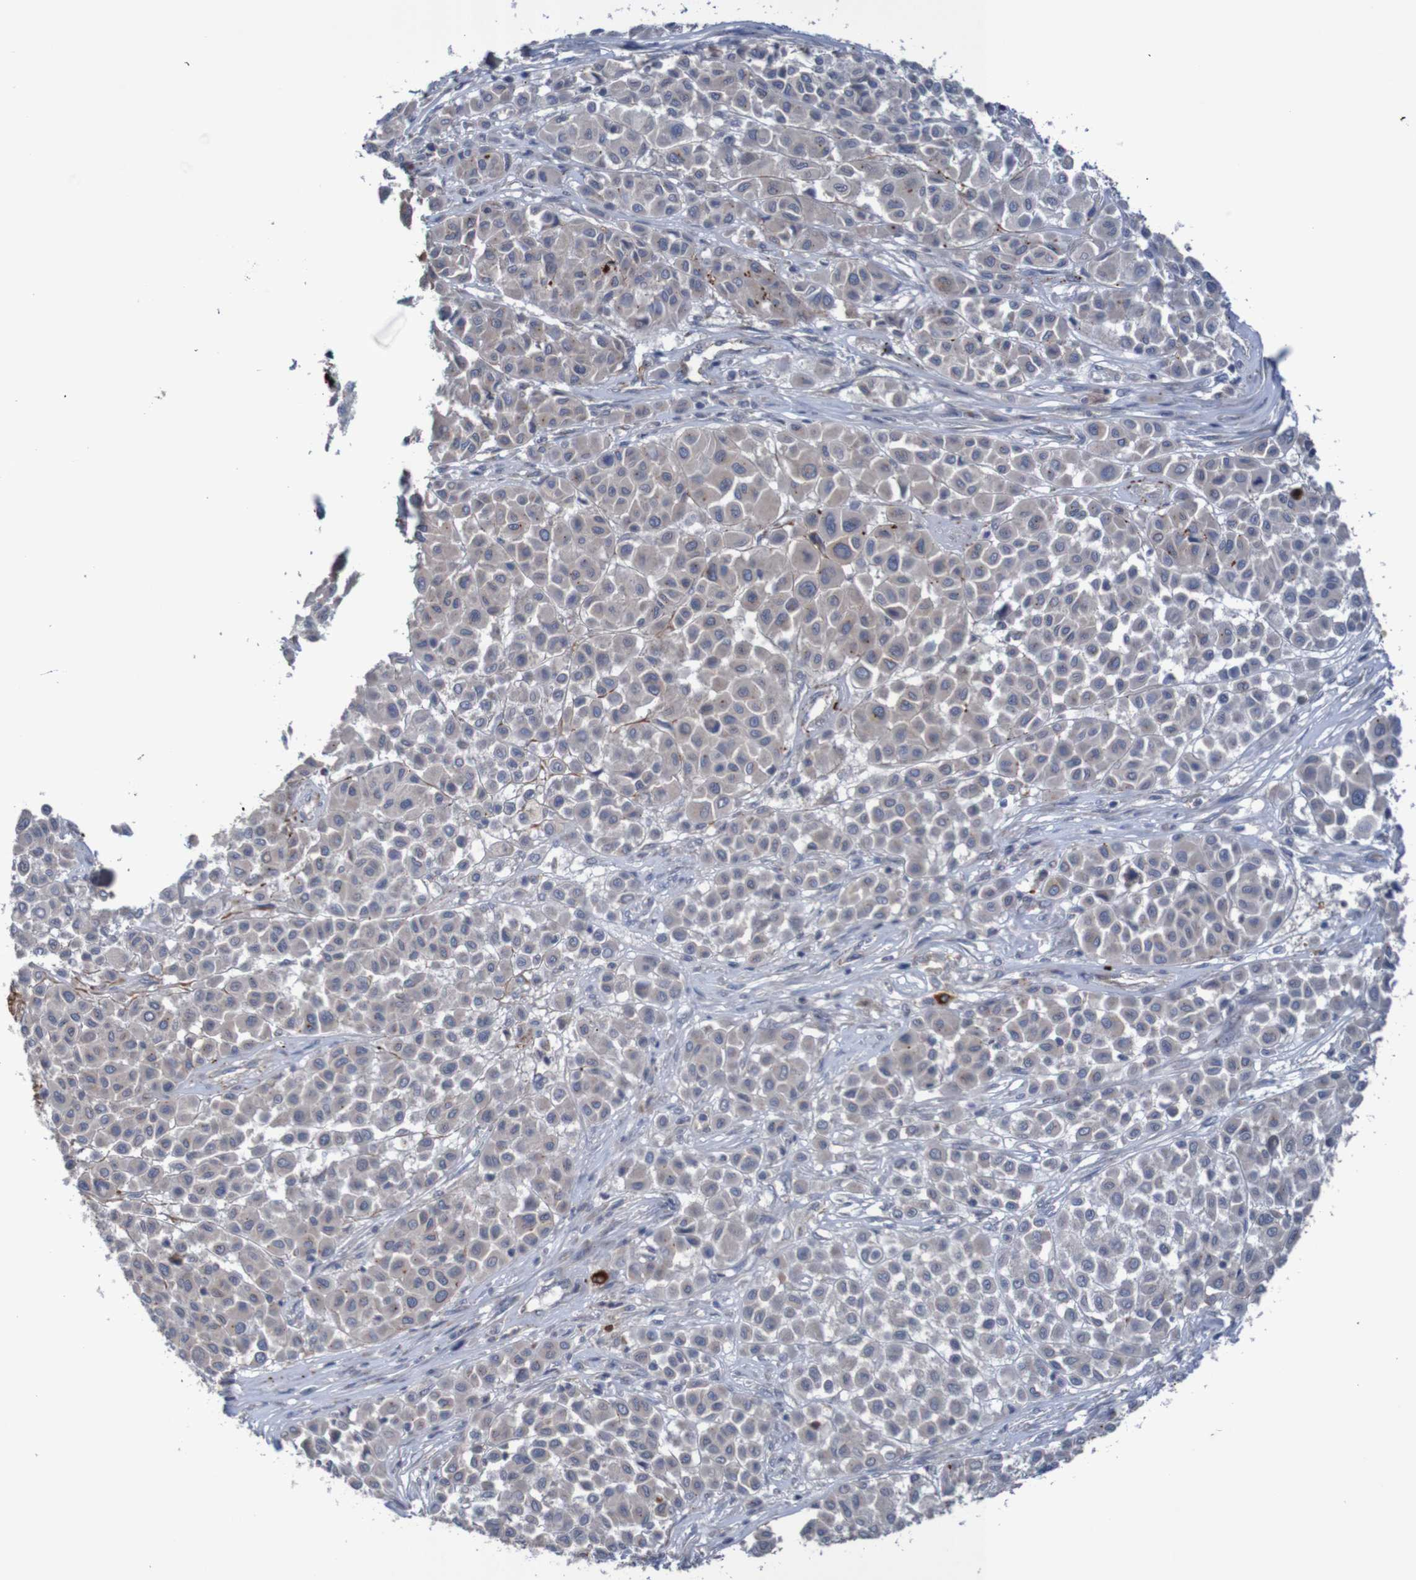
{"staining": {"intensity": "weak", "quantity": ">75%", "location": "cytoplasmic/membranous"}, "tissue": "melanoma", "cell_type": "Tumor cells", "image_type": "cancer", "snomed": [{"axis": "morphology", "description": "Malignant melanoma, Metastatic site"}, {"axis": "topography", "description": "Soft tissue"}], "caption": "Immunohistochemical staining of malignant melanoma (metastatic site) exhibits weak cytoplasmic/membranous protein staining in approximately >75% of tumor cells.", "gene": "ANGPT4", "patient": {"sex": "male", "age": 41}}